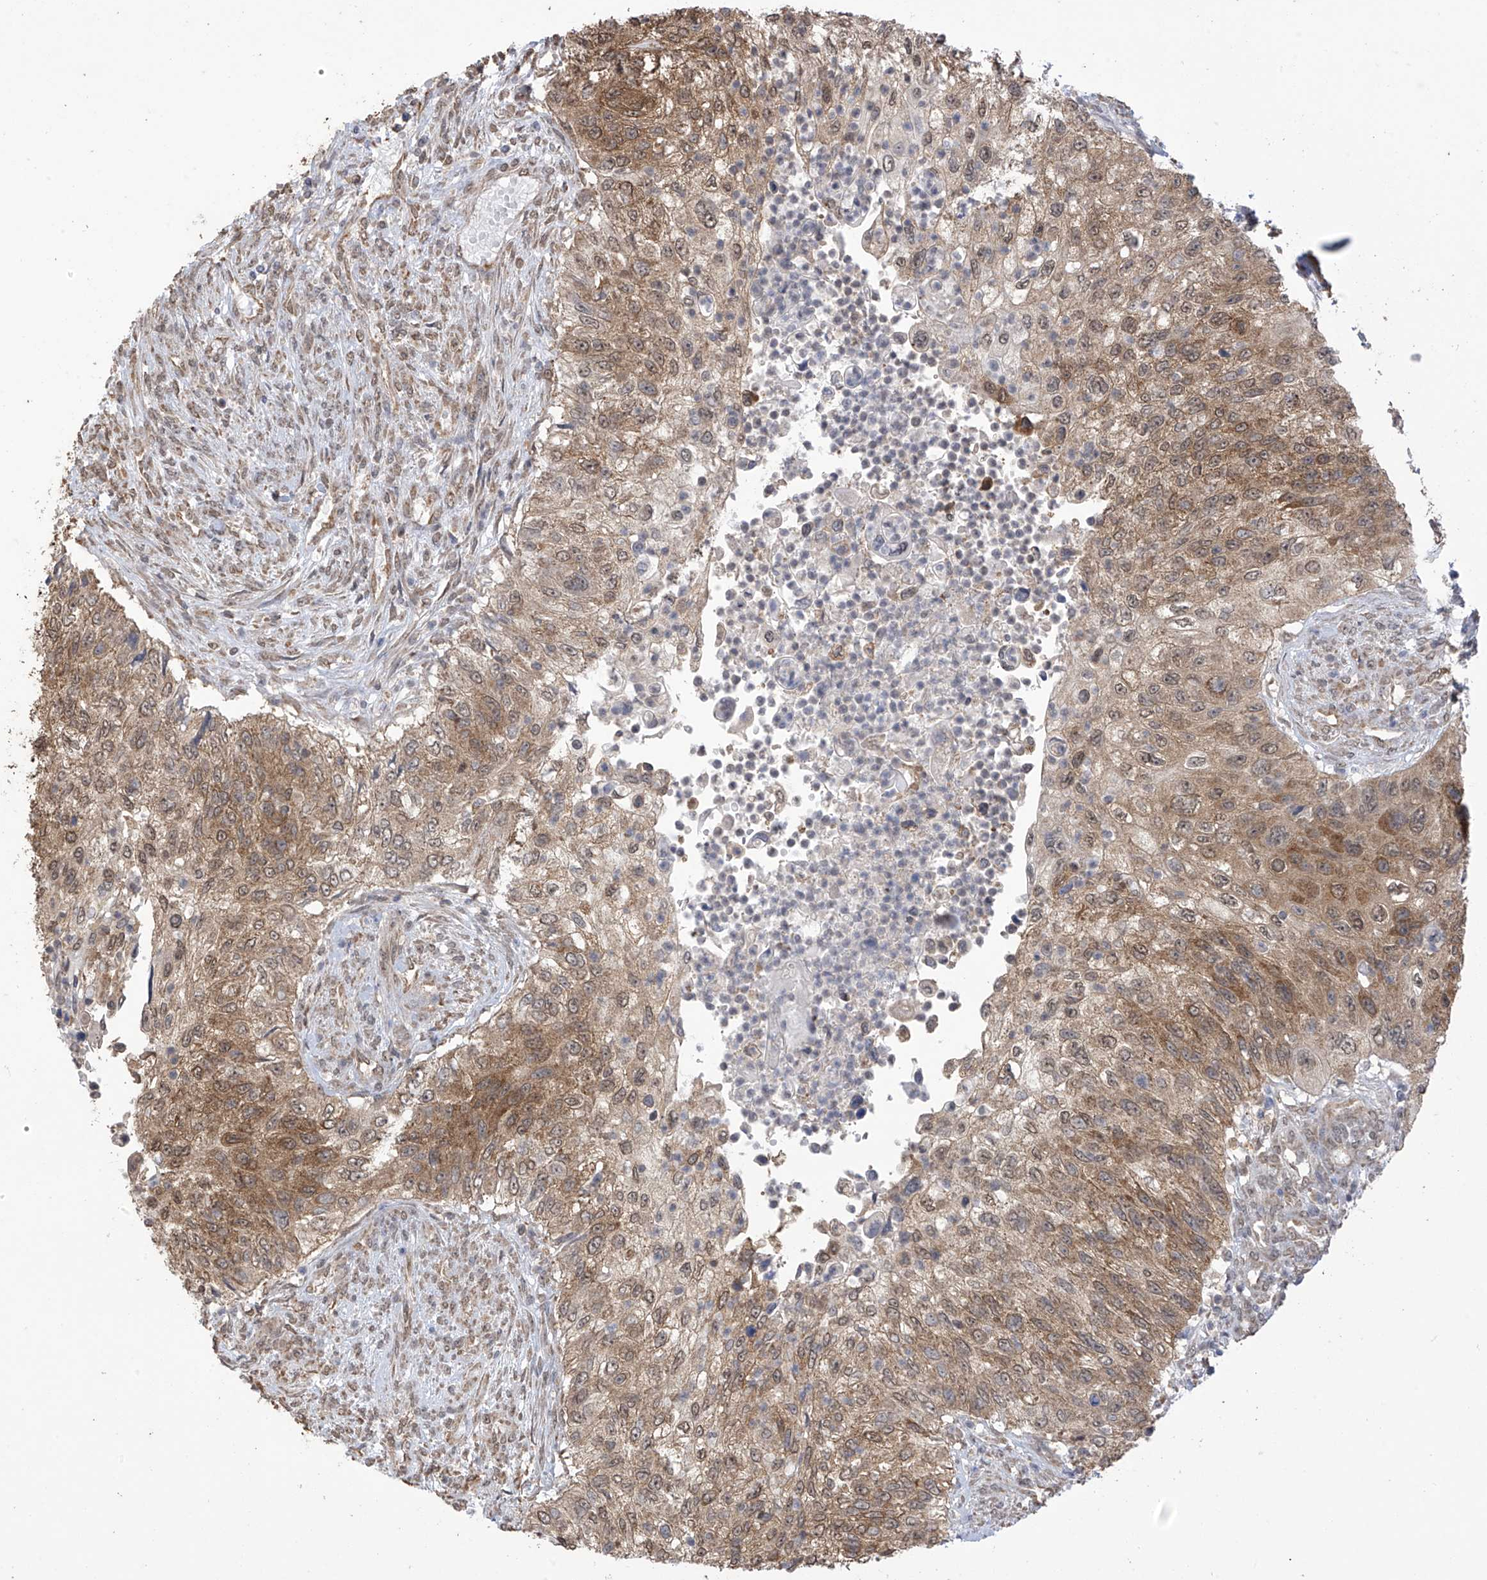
{"staining": {"intensity": "moderate", "quantity": ">75%", "location": "cytoplasmic/membranous,nuclear"}, "tissue": "urothelial cancer", "cell_type": "Tumor cells", "image_type": "cancer", "snomed": [{"axis": "morphology", "description": "Urothelial carcinoma, High grade"}, {"axis": "topography", "description": "Urinary bladder"}], "caption": "Immunohistochemistry image of neoplastic tissue: human urothelial carcinoma (high-grade) stained using immunohistochemistry (IHC) demonstrates medium levels of moderate protein expression localized specifically in the cytoplasmic/membranous and nuclear of tumor cells, appearing as a cytoplasmic/membranous and nuclear brown color.", "gene": "KIAA1522", "patient": {"sex": "female", "age": 60}}